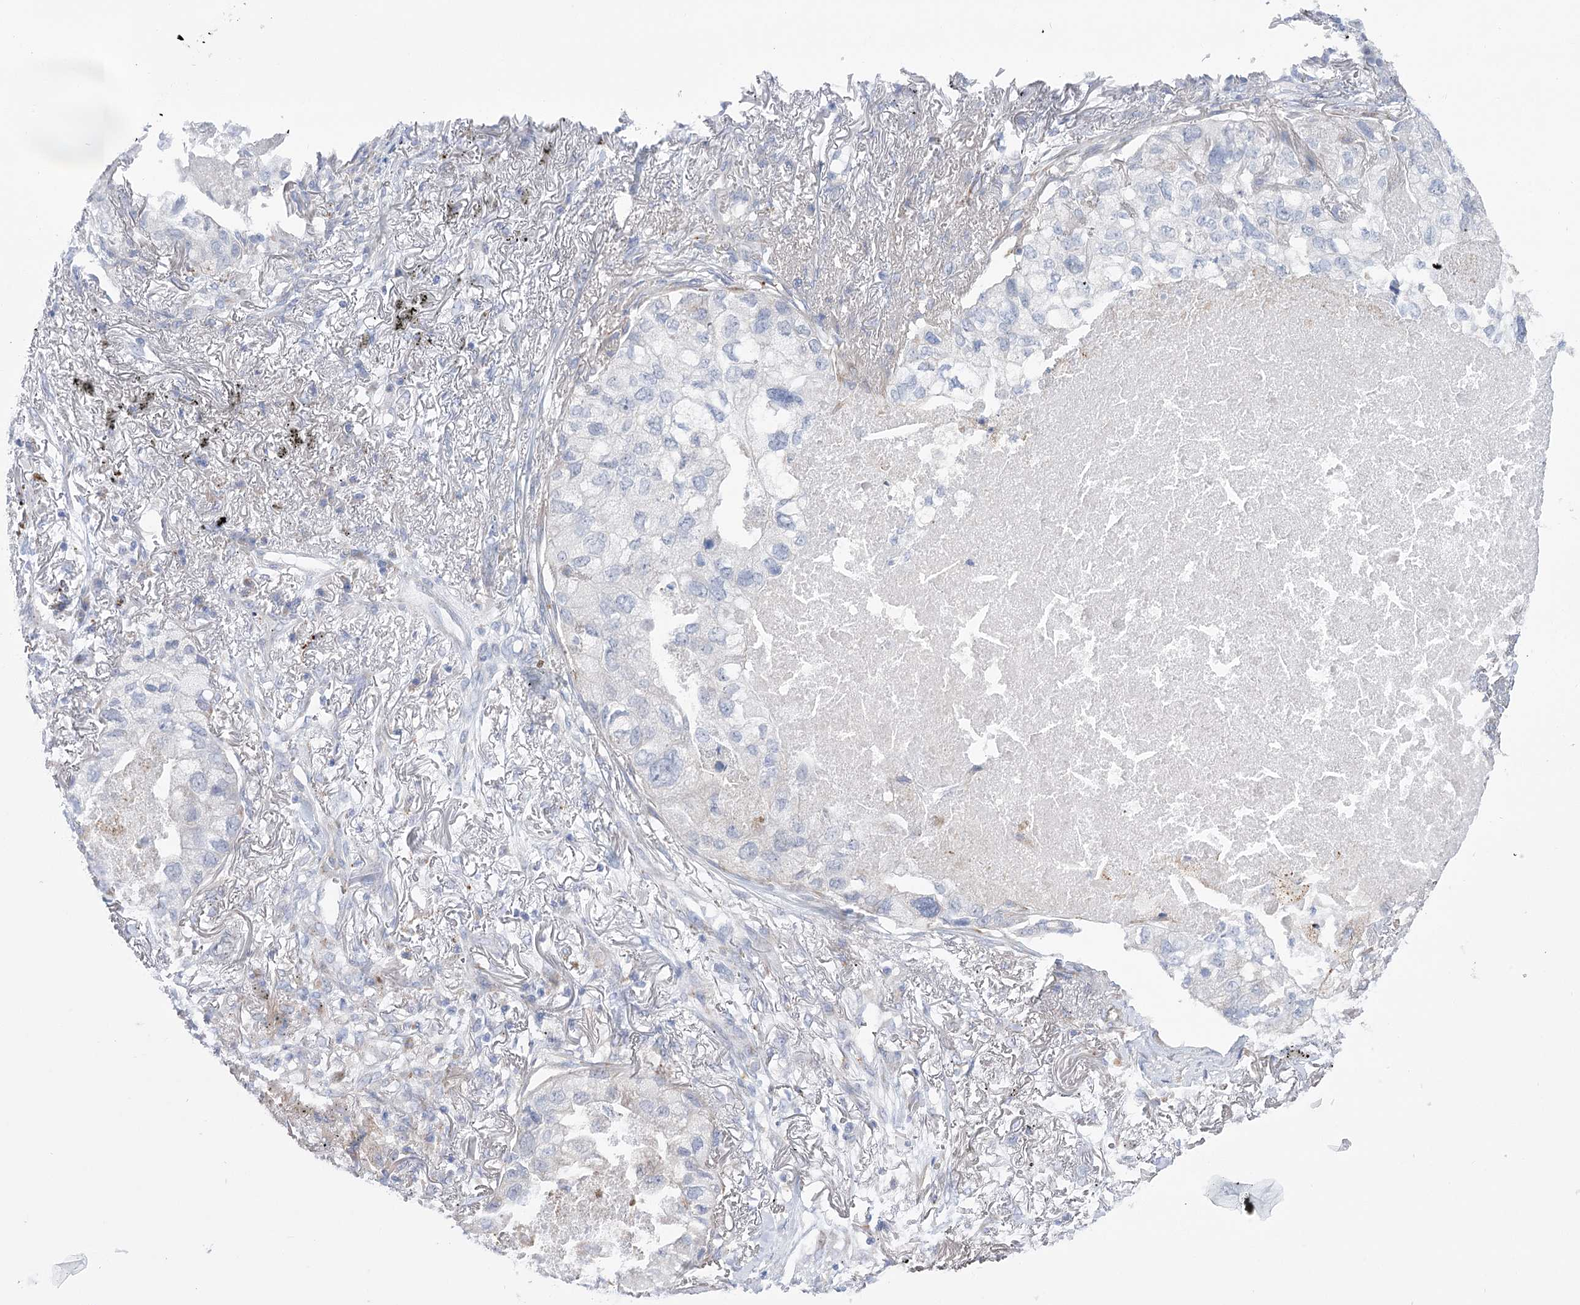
{"staining": {"intensity": "negative", "quantity": "none", "location": "none"}, "tissue": "lung cancer", "cell_type": "Tumor cells", "image_type": "cancer", "snomed": [{"axis": "morphology", "description": "Adenocarcinoma, NOS"}, {"axis": "topography", "description": "Lung"}], "caption": "This is a photomicrograph of IHC staining of lung cancer, which shows no expression in tumor cells. The staining is performed using DAB (3,3'-diaminobenzidine) brown chromogen with nuclei counter-stained in using hematoxylin.", "gene": "SIAE", "patient": {"sex": "male", "age": 65}}